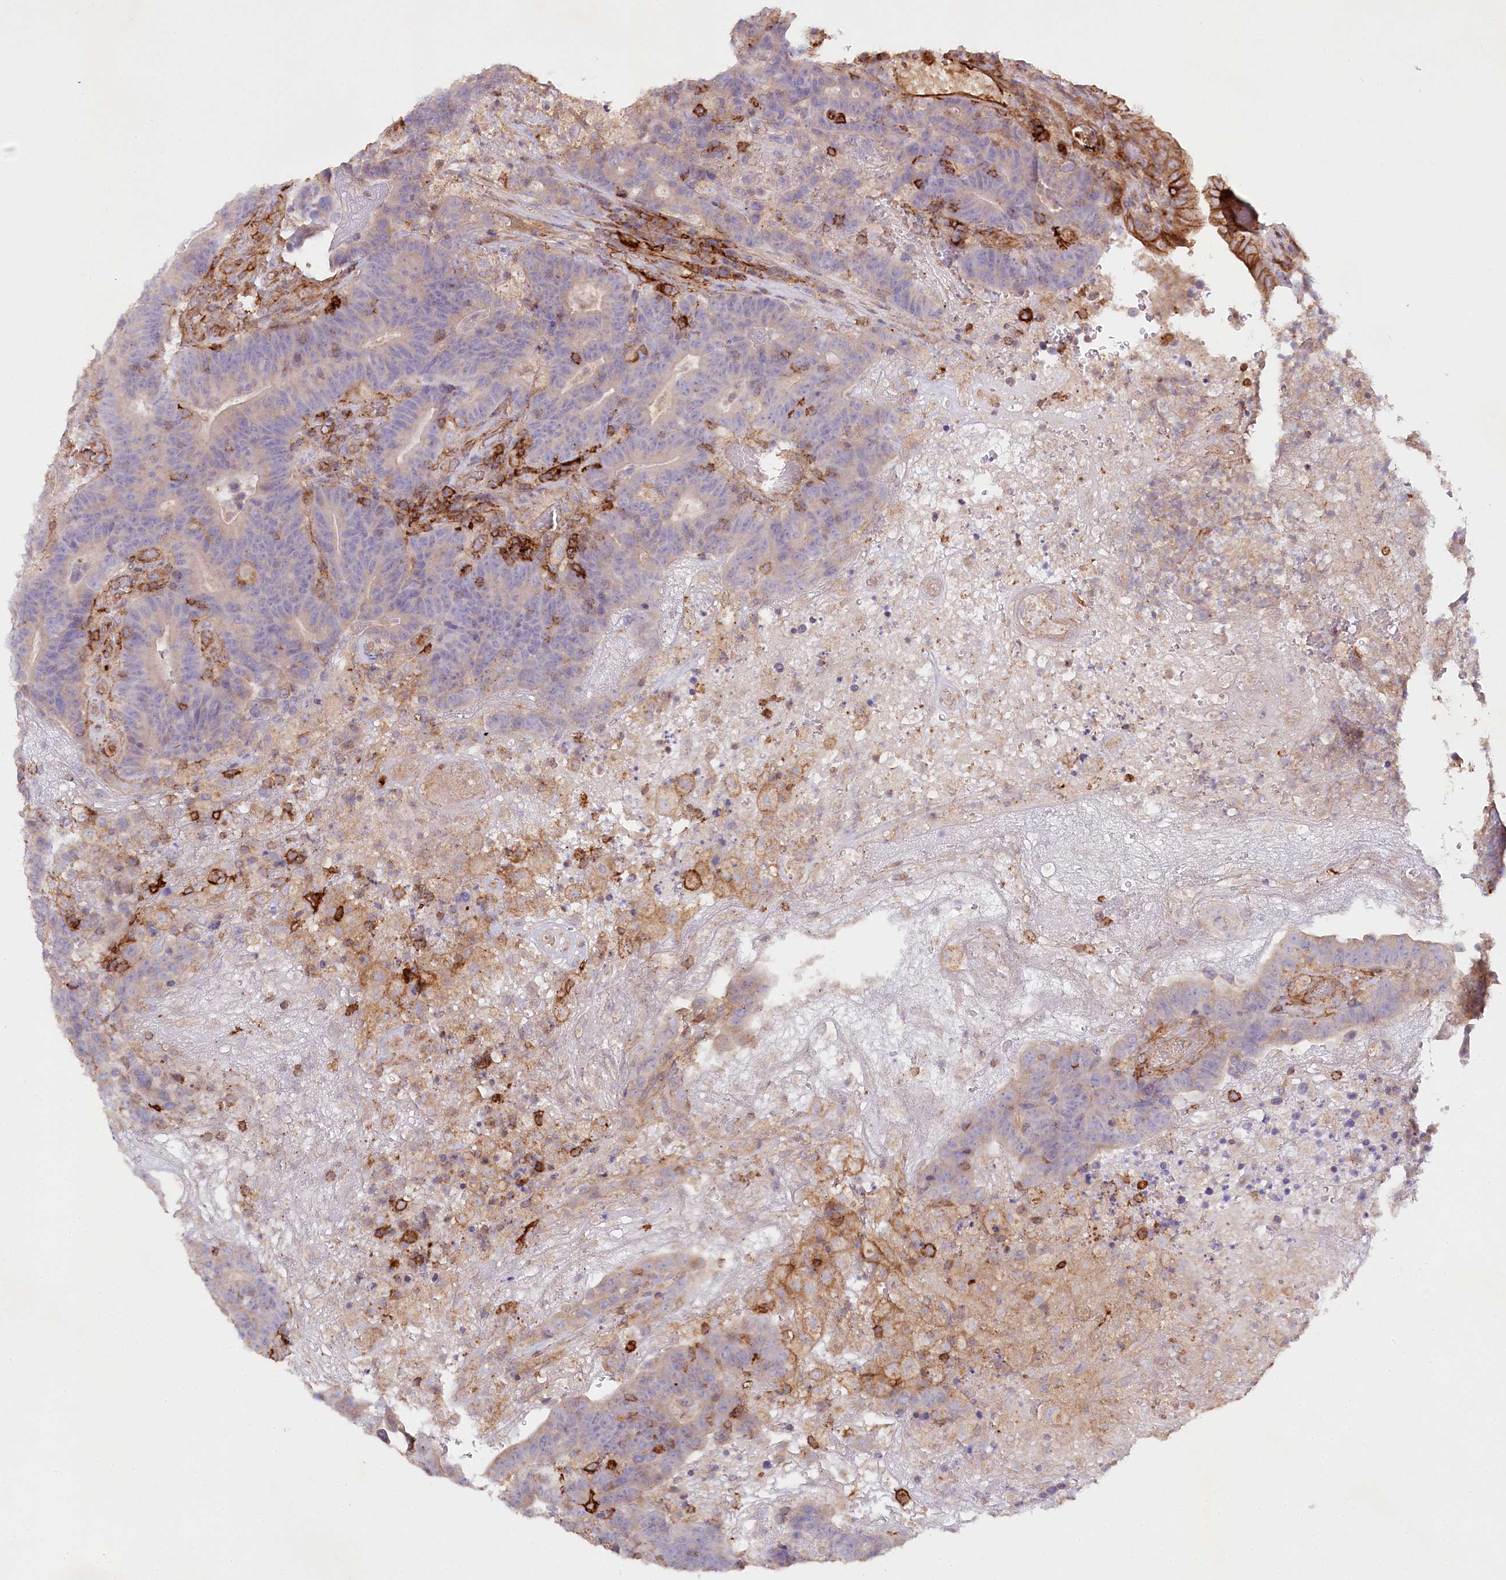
{"staining": {"intensity": "negative", "quantity": "none", "location": "none"}, "tissue": "colorectal cancer", "cell_type": "Tumor cells", "image_type": "cancer", "snomed": [{"axis": "morphology", "description": "Normal tissue, NOS"}, {"axis": "morphology", "description": "Adenocarcinoma, NOS"}, {"axis": "topography", "description": "Colon"}], "caption": "The immunohistochemistry (IHC) histopathology image has no significant positivity in tumor cells of colorectal adenocarcinoma tissue.", "gene": "RBP5", "patient": {"sex": "female", "age": 75}}